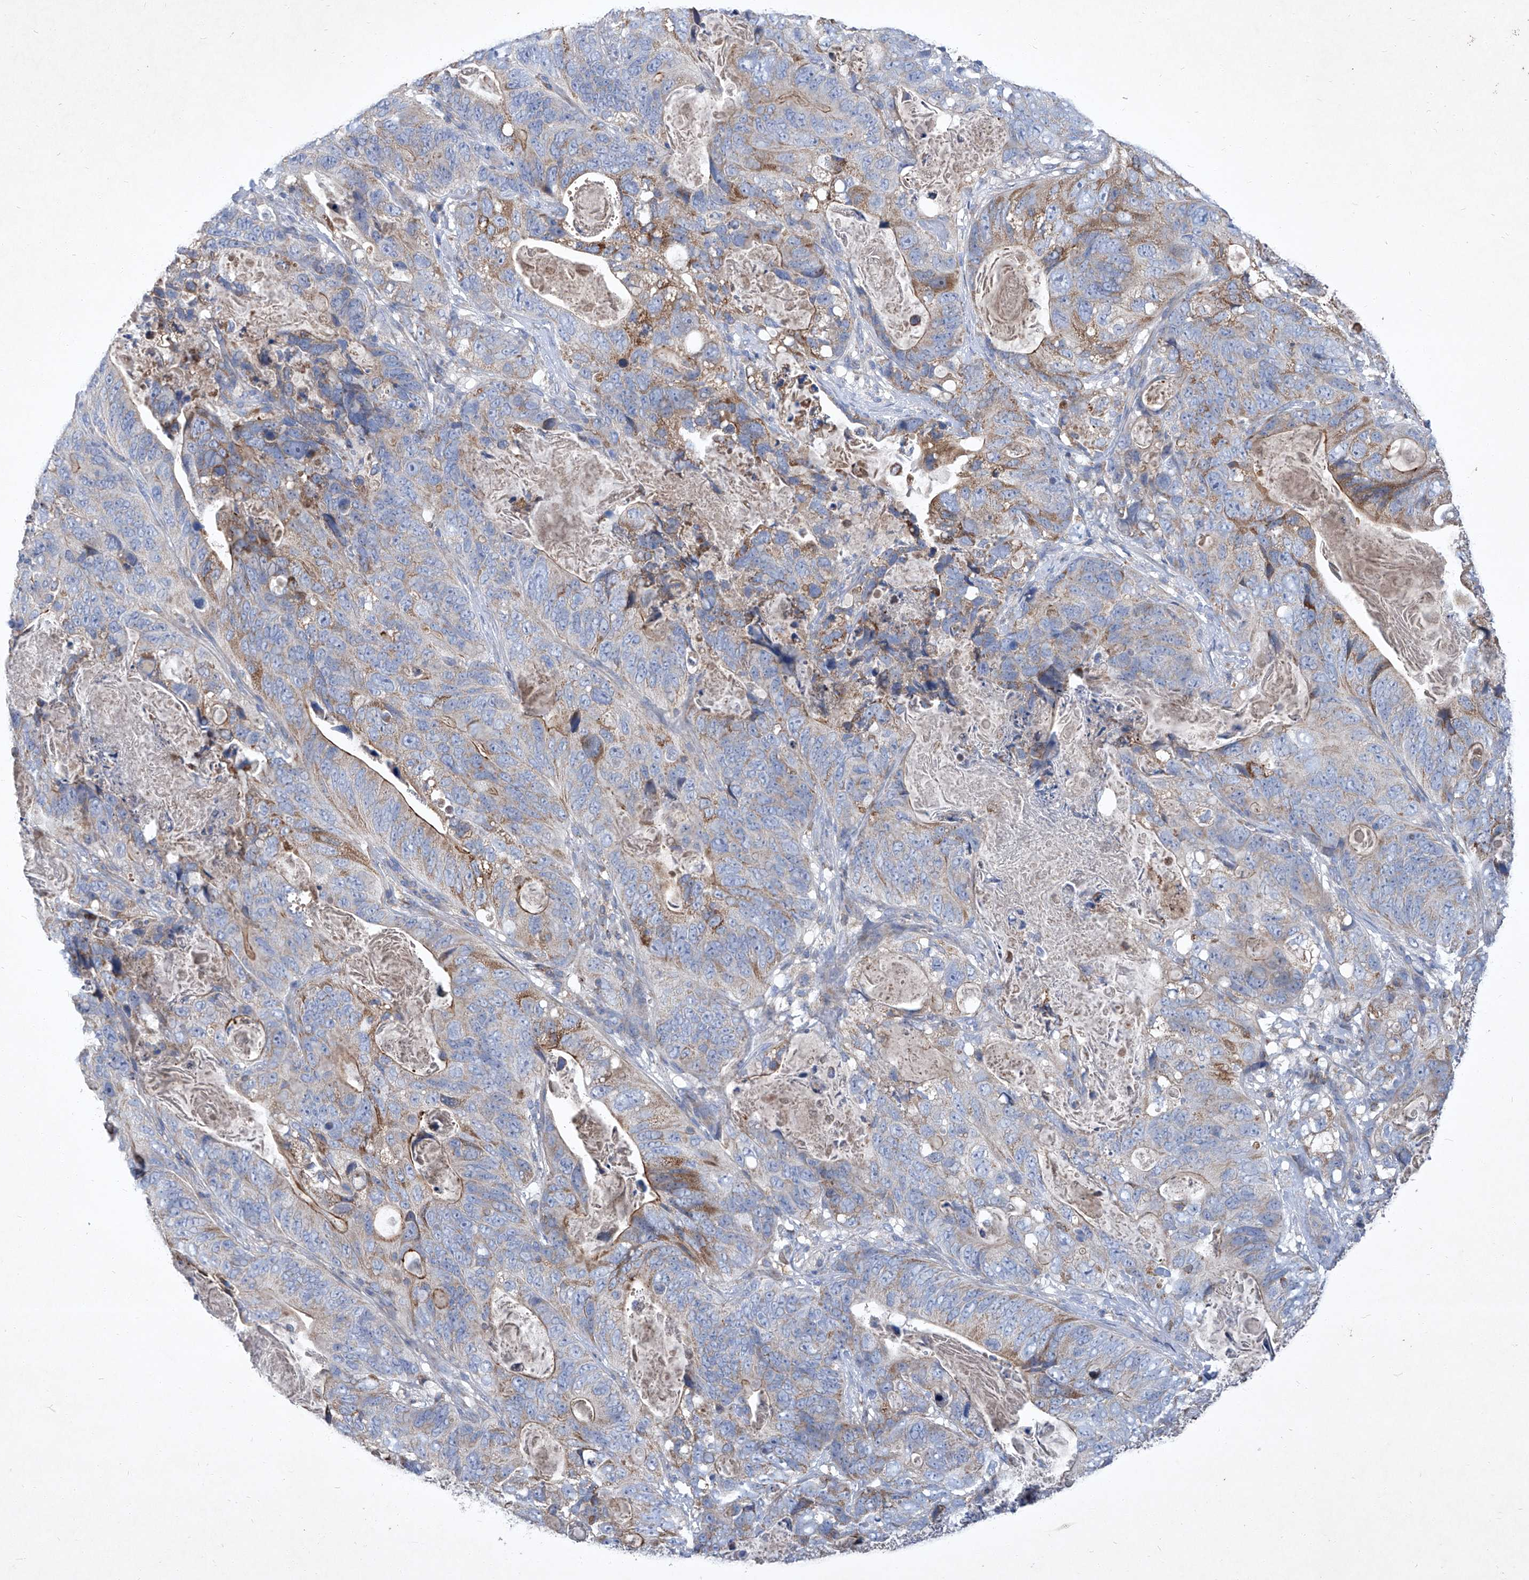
{"staining": {"intensity": "moderate", "quantity": "<25%", "location": "cytoplasmic/membranous"}, "tissue": "stomach cancer", "cell_type": "Tumor cells", "image_type": "cancer", "snomed": [{"axis": "morphology", "description": "Normal tissue, NOS"}, {"axis": "morphology", "description": "Adenocarcinoma, NOS"}, {"axis": "topography", "description": "Stomach"}], "caption": "Immunohistochemistry (IHC) staining of stomach cancer (adenocarcinoma), which reveals low levels of moderate cytoplasmic/membranous staining in approximately <25% of tumor cells indicating moderate cytoplasmic/membranous protein positivity. The staining was performed using DAB (3,3'-diaminobenzidine) (brown) for protein detection and nuclei were counterstained in hematoxylin (blue).", "gene": "EPHA8", "patient": {"sex": "female", "age": 89}}